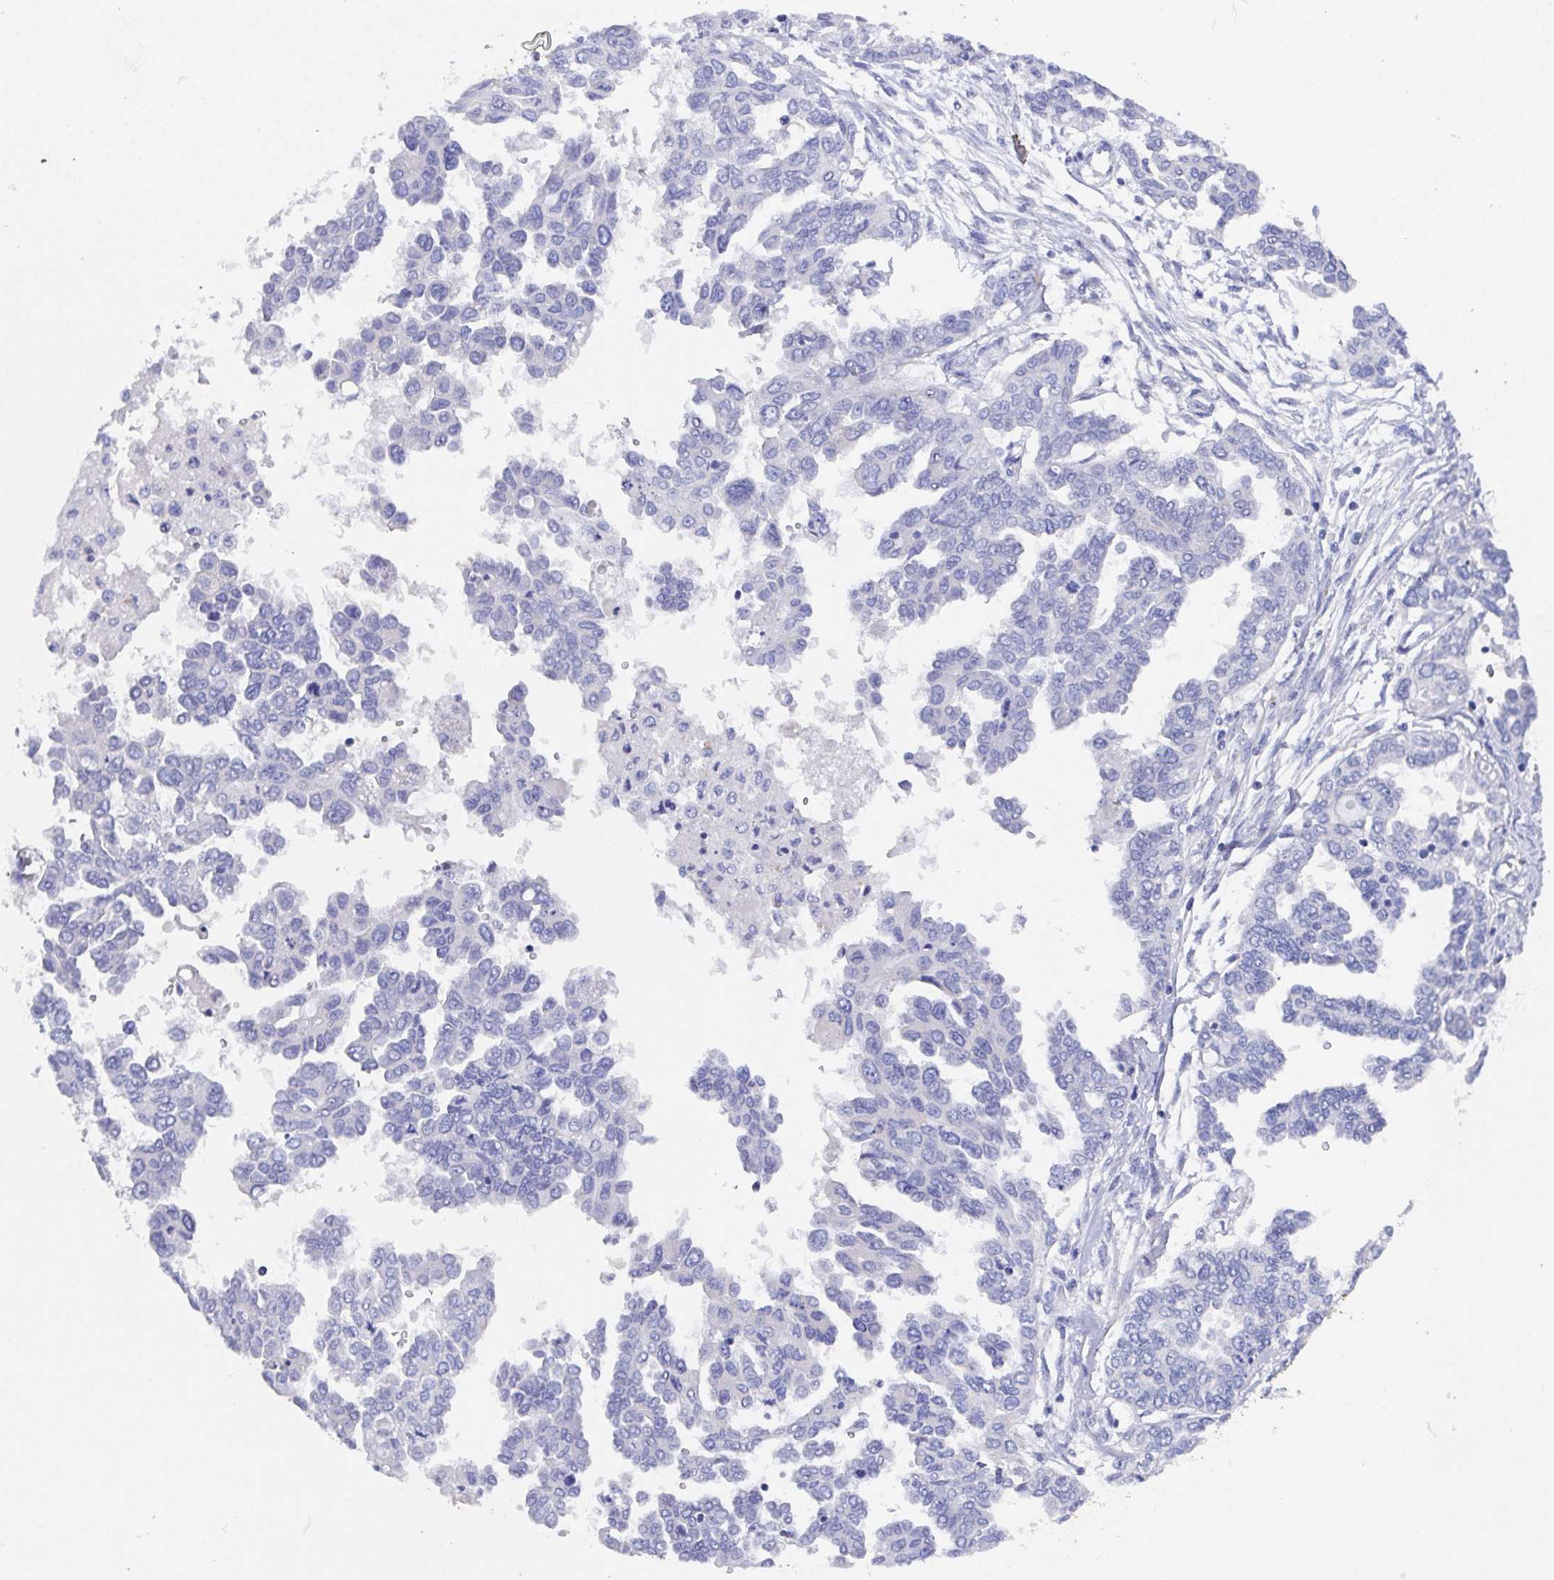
{"staining": {"intensity": "negative", "quantity": "none", "location": "none"}, "tissue": "ovarian cancer", "cell_type": "Tumor cells", "image_type": "cancer", "snomed": [{"axis": "morphology", "description": "Cystadenocarcinoma, serous, NOS"}, {"axis": "topography", "description": "Ovary"}], "caption": "This is an IHC image of human ovarian serous cystadenocarcinoma. There is no expression in tumor cells.", "gene": "SSC4D", "patient": {"sex": "female", "age": 53}}